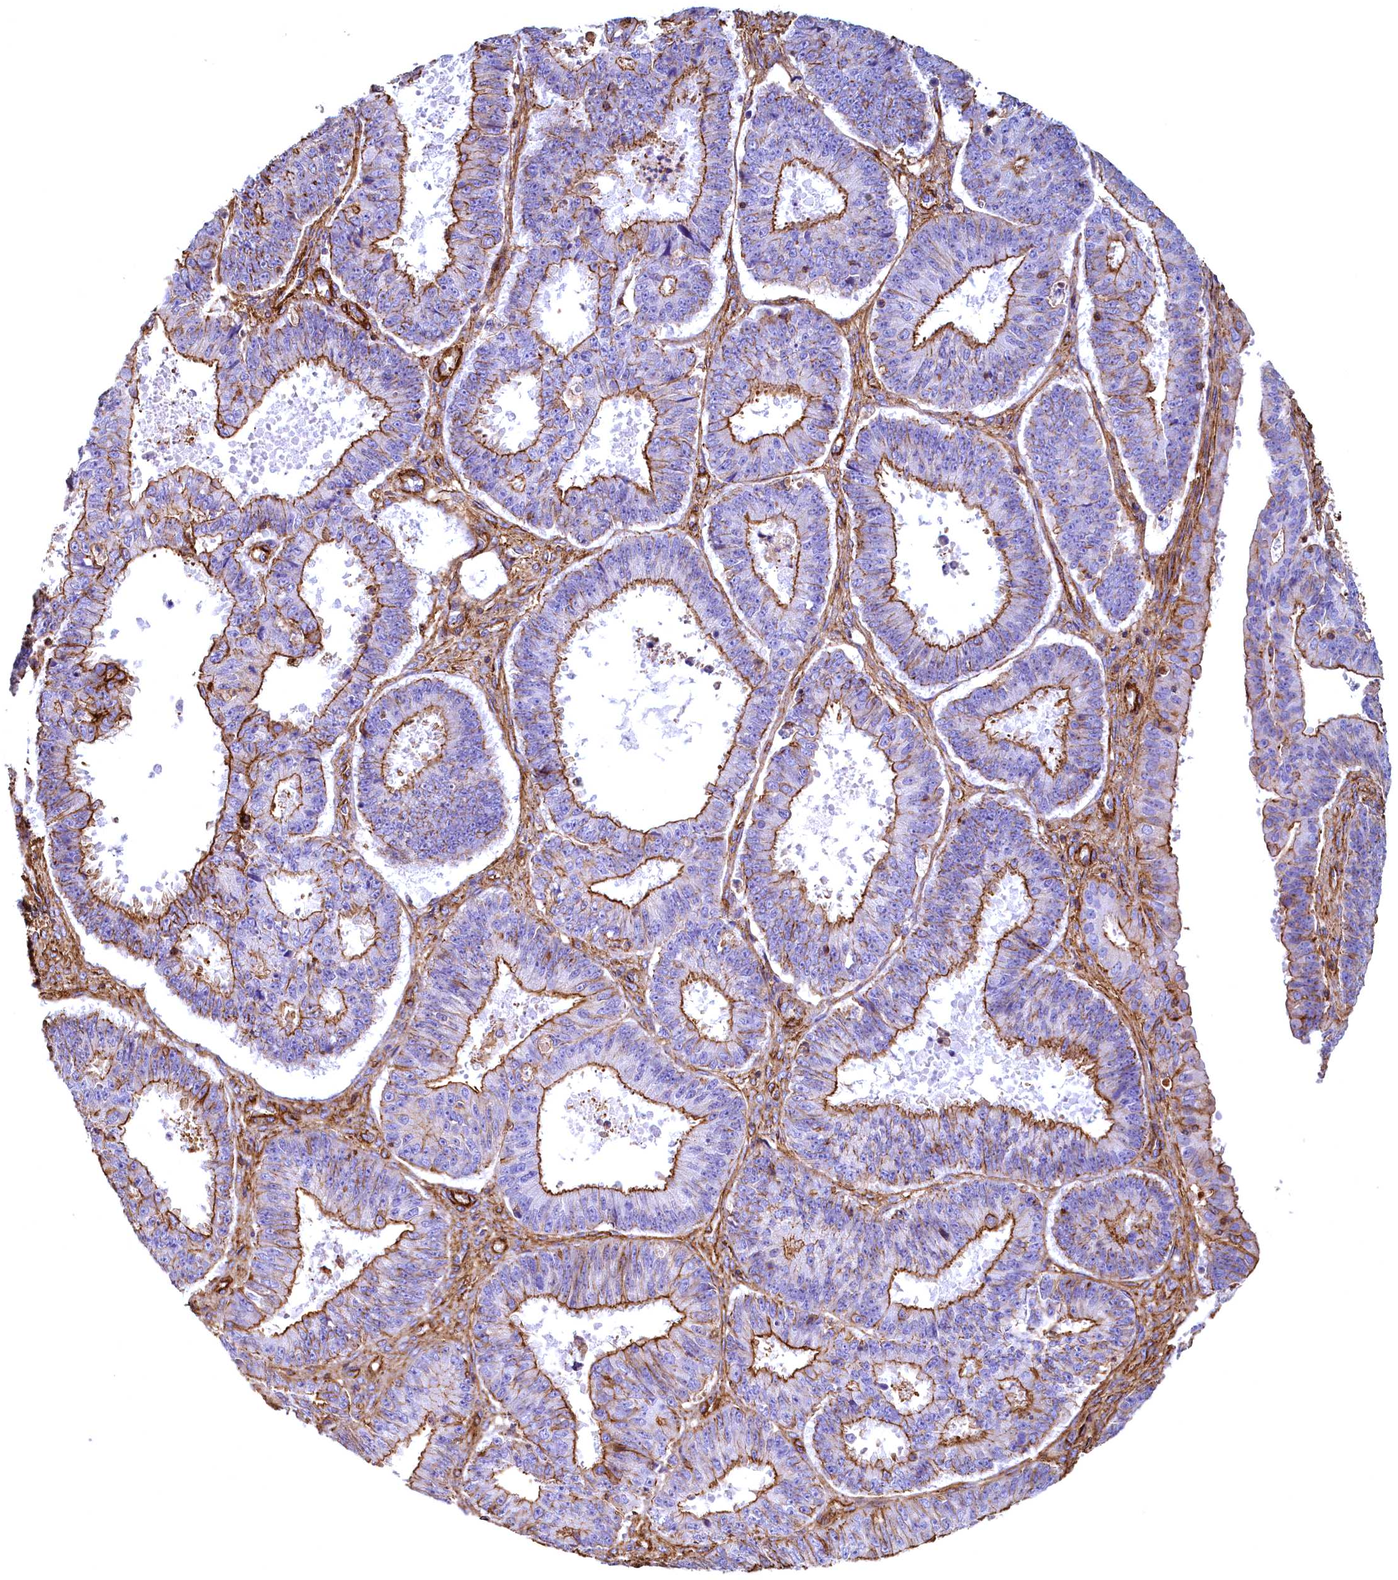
{"staining": {"intensity": "strong", "quantity": ">75%", "location": "cytoplasmic/membranous"}, "tissue": "ovarian cancer", "cell_type": "Tumor cells", "image_type": "cancer", "snomed": [{"axis": "morphology", "description": "Carcinoma, endometroid"}, {"axis": "topography", "description": "Appendix"}, {"axis": "topography", "description": "Ovary"}], "caption": "A micrograph of human ovarian cancer stained for a protein reveals strong cytoplasmic/membranous brown staining in tumor cells.", "gene": "THBS1", "patient": {"sex": "female", "age": 42}}